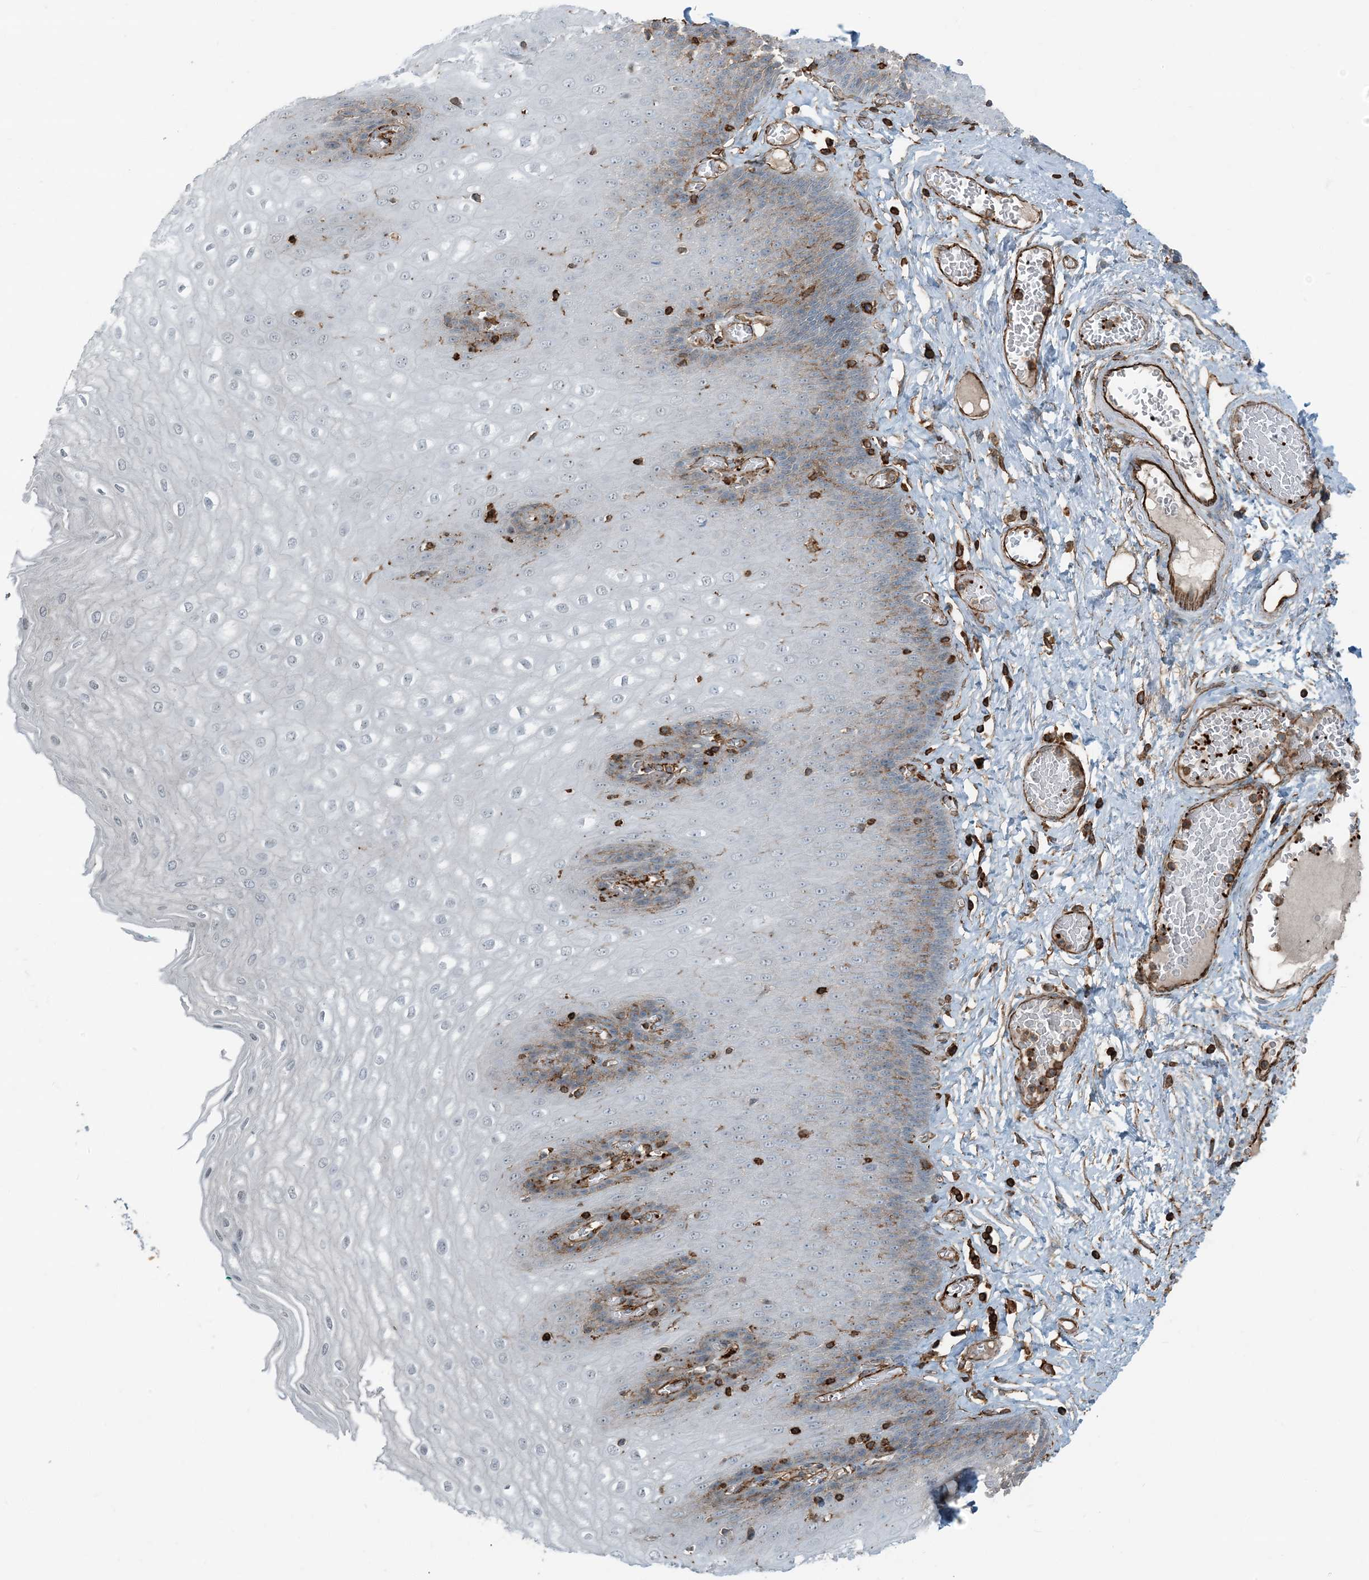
{"staining": {"intensity": "moderate", "quantity": "<25%", "location": "cytoplasmic/membranous"}, "tissue": "esophagus", "cell_type": "Squamous epithelial cells", "image_type": "normal", "snomed": [{"axis": "morphology", "description": "Normal tissue, NOS"}, {"axis": "topography", "description": "Esophagus"}], "caption": "High-power microscopy captured an IHC micrograph of unremarkable esophagus, revealing moderate cytoplasmic/membranous positivity in approximately <25% of squamous epithelial cells.", "gene": "APOBEC3C", "patient": {"sex": "male", "age": 60}}